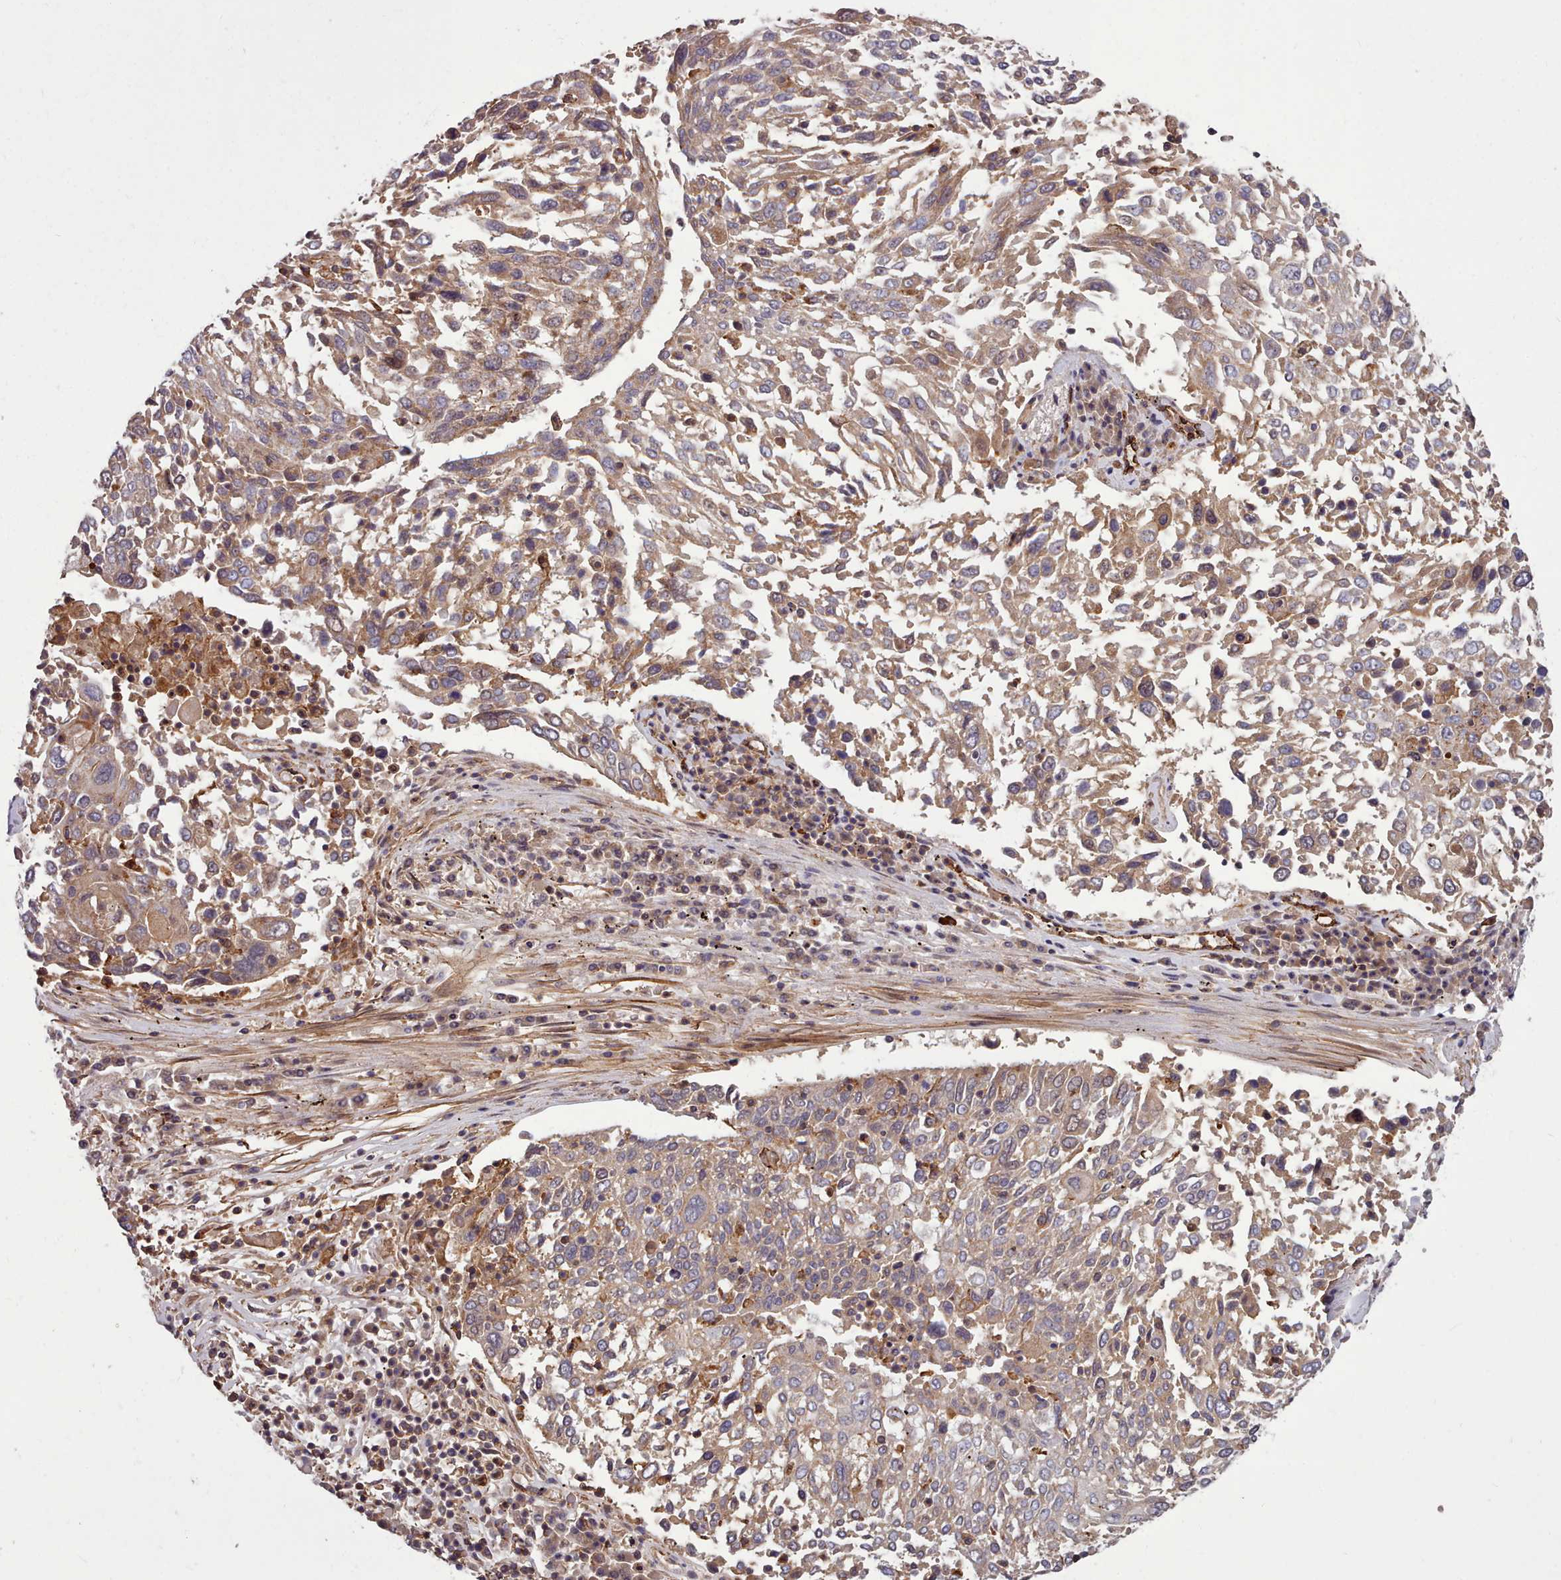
{"staining": {"intensity": "weak", "quantity": ">75%", "location": "cytoplasmic/membranous"}, "tissue": "lung cancer", "cell_type": "Tumor cells", "image_type": "cancer", "snomed": [{"axis": "morphology", "description": "Squamous cell carcinoma, NOS"}, {"axis": "topography", "description": "Lung"}], "caption": "Tumor cells demonstrate weak cytoplasmic/membranous positivity in about >75% of cells in lung cancer.", "gene": "STUB1", "patient": {"sex": "male", "age": 65}}